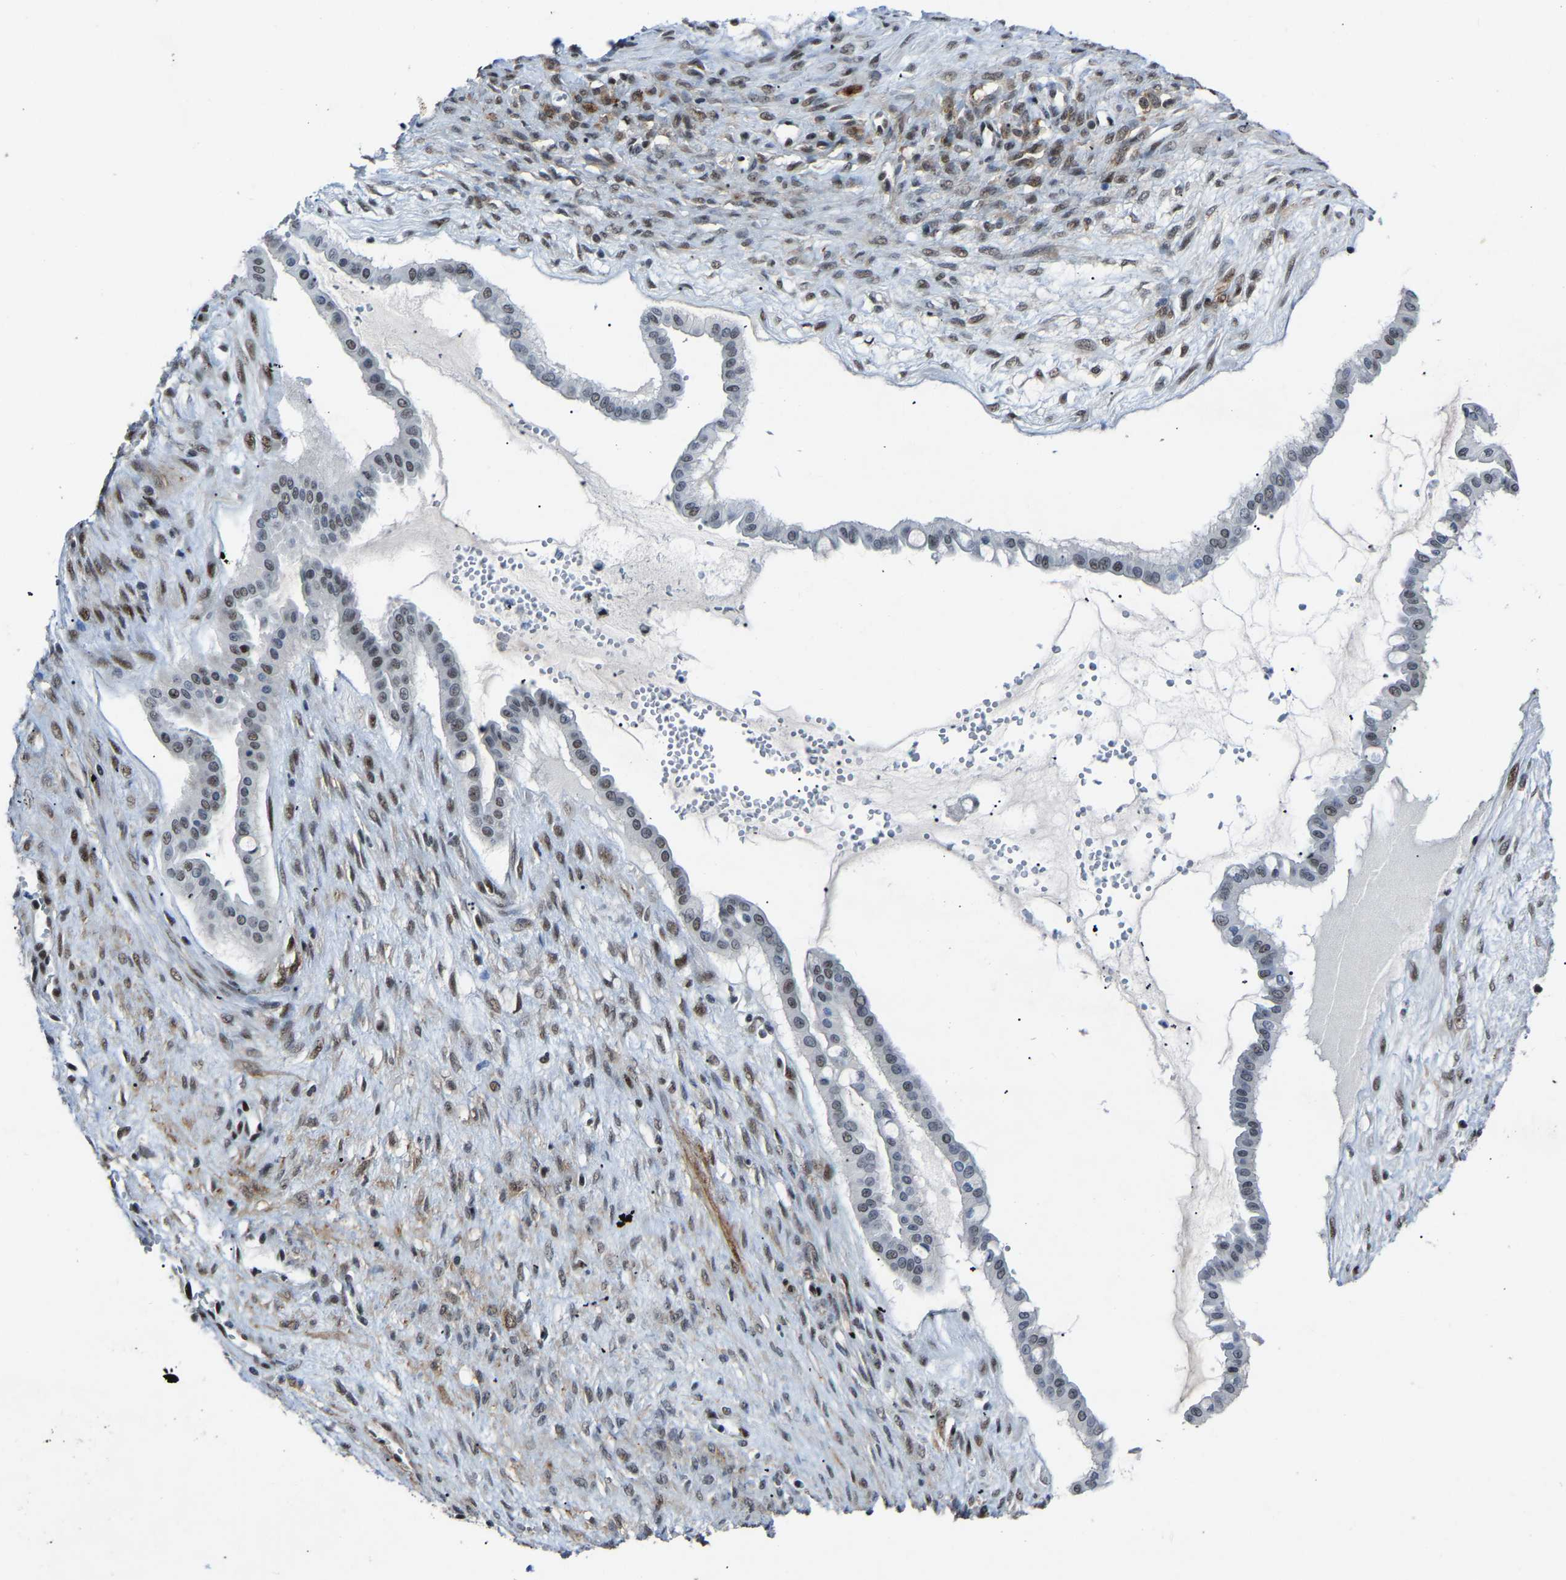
{"staining": {"intensity": "weak", "quantity": "25%-75%", "location": "nuclear"}, "tissue": "ovarian cancer", "cell_type": "Tumor cells", "image_type": "cancer", "snomed": [{"axis": "morphology", "description": "Cystadenocarcinoma, mucinous, NOS"}, {"axis": "topography", "description": "Ovary"}], "caption": "Immunohistochemical staining of ovarian cancer demonstrates low levels of weak nuclear positivity in about 25%-75% of tumor cells. The staining is performed using DAB (3,3'-diaminobenzidine) brown chromogen to label protein expression. The nuclei are counter-stained blue using hematoxylin.", "gene": "DDX5", "patient": {"sex": "female", "age": 73}}